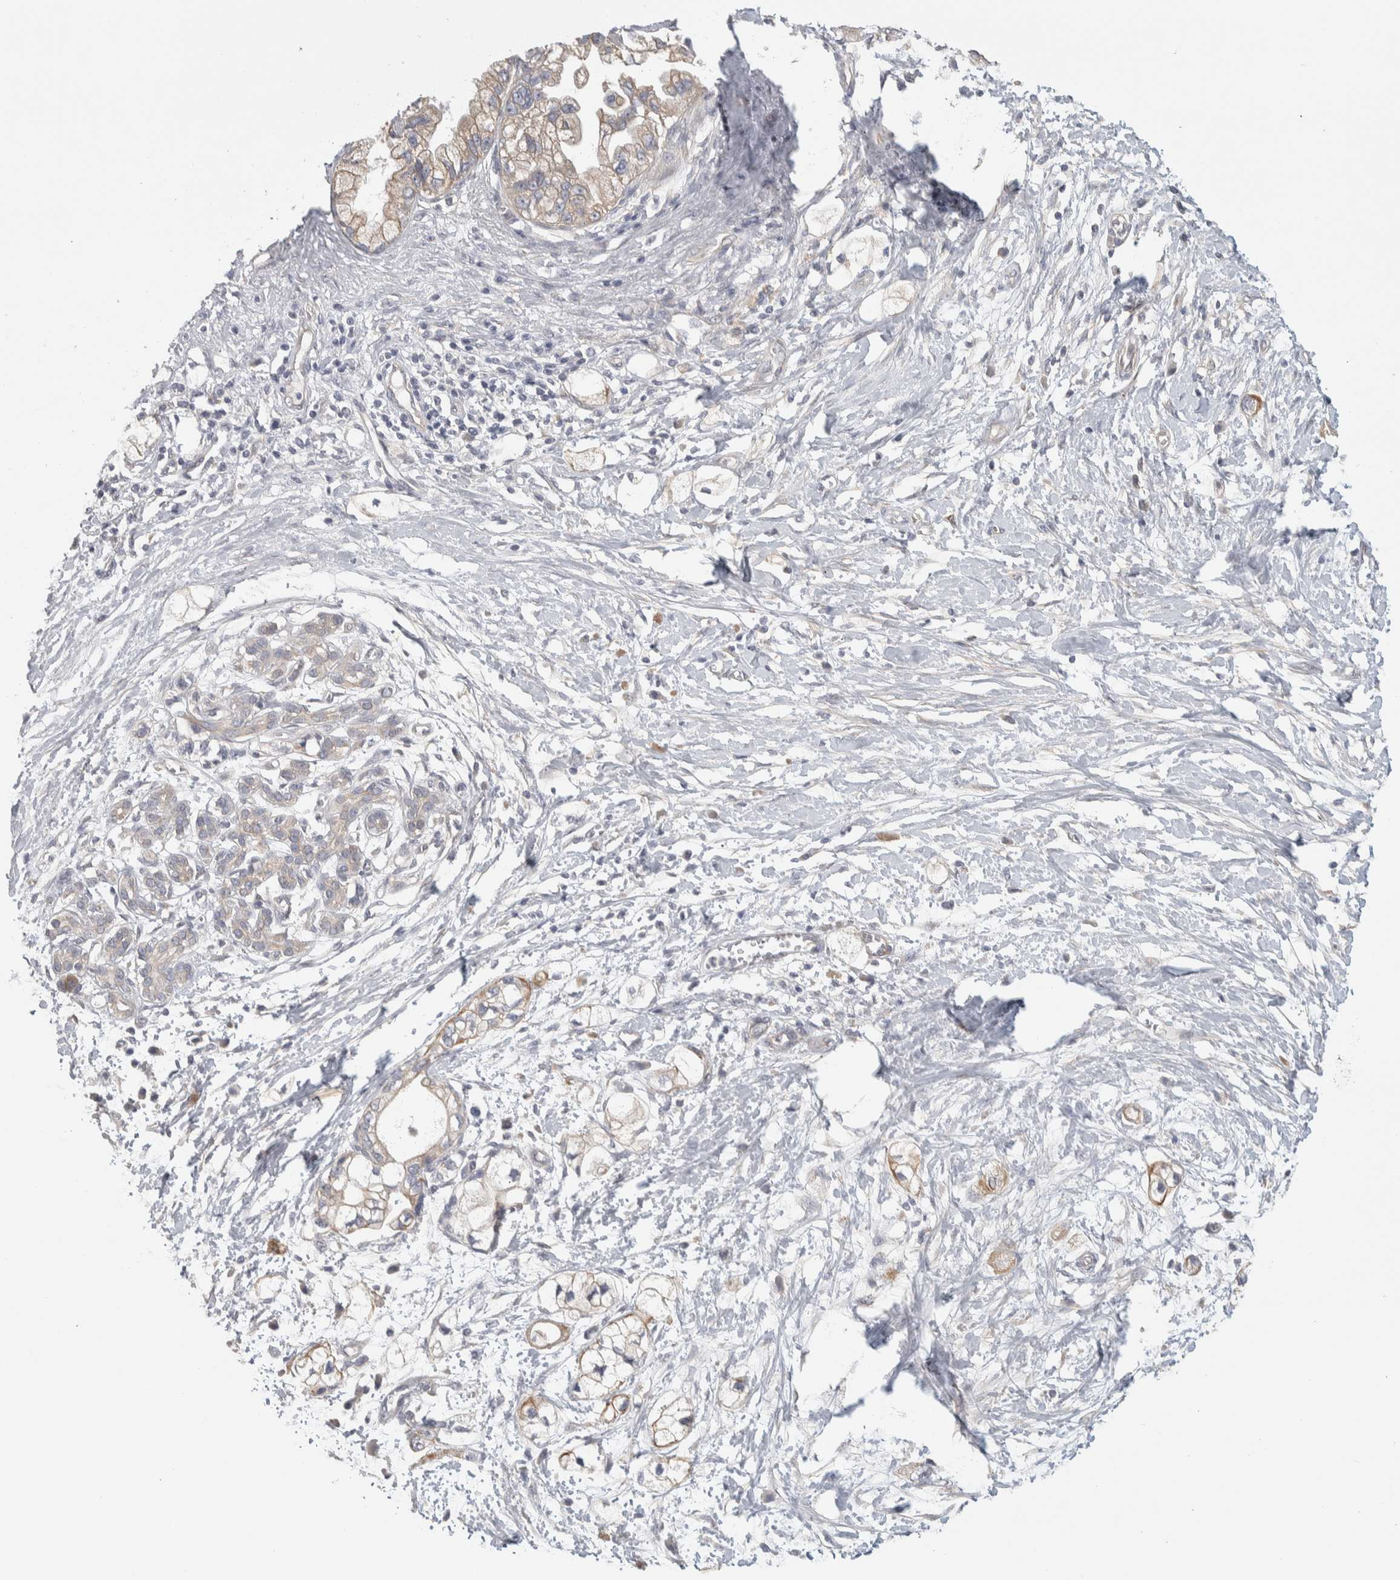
{"staining": {"intensity": "weak", "quantity": "25%-75%", "location": "cytoplasmic/membranous"}, "tissue": "pancreatic cancer", "cell_type": "Tumor cells", "image_type": "cancer", "snomed": [{"axis": "morphology", "description": "Adenocarcinoma, NOS"}, {"axis": "topography", "description": "Pancreas"}], "caption": "An IHC histopathology image of neoplastic tissue is shown. Protein staining in brown shows weak cytoplasmic/membranous positivity in pancreatic adenocarcinoma within tumor cells. (DAB = brown stain, brightfield microscopy at high magnification).", "gene": "DCXR", "patient": {"sex": "male", "age": 74}}